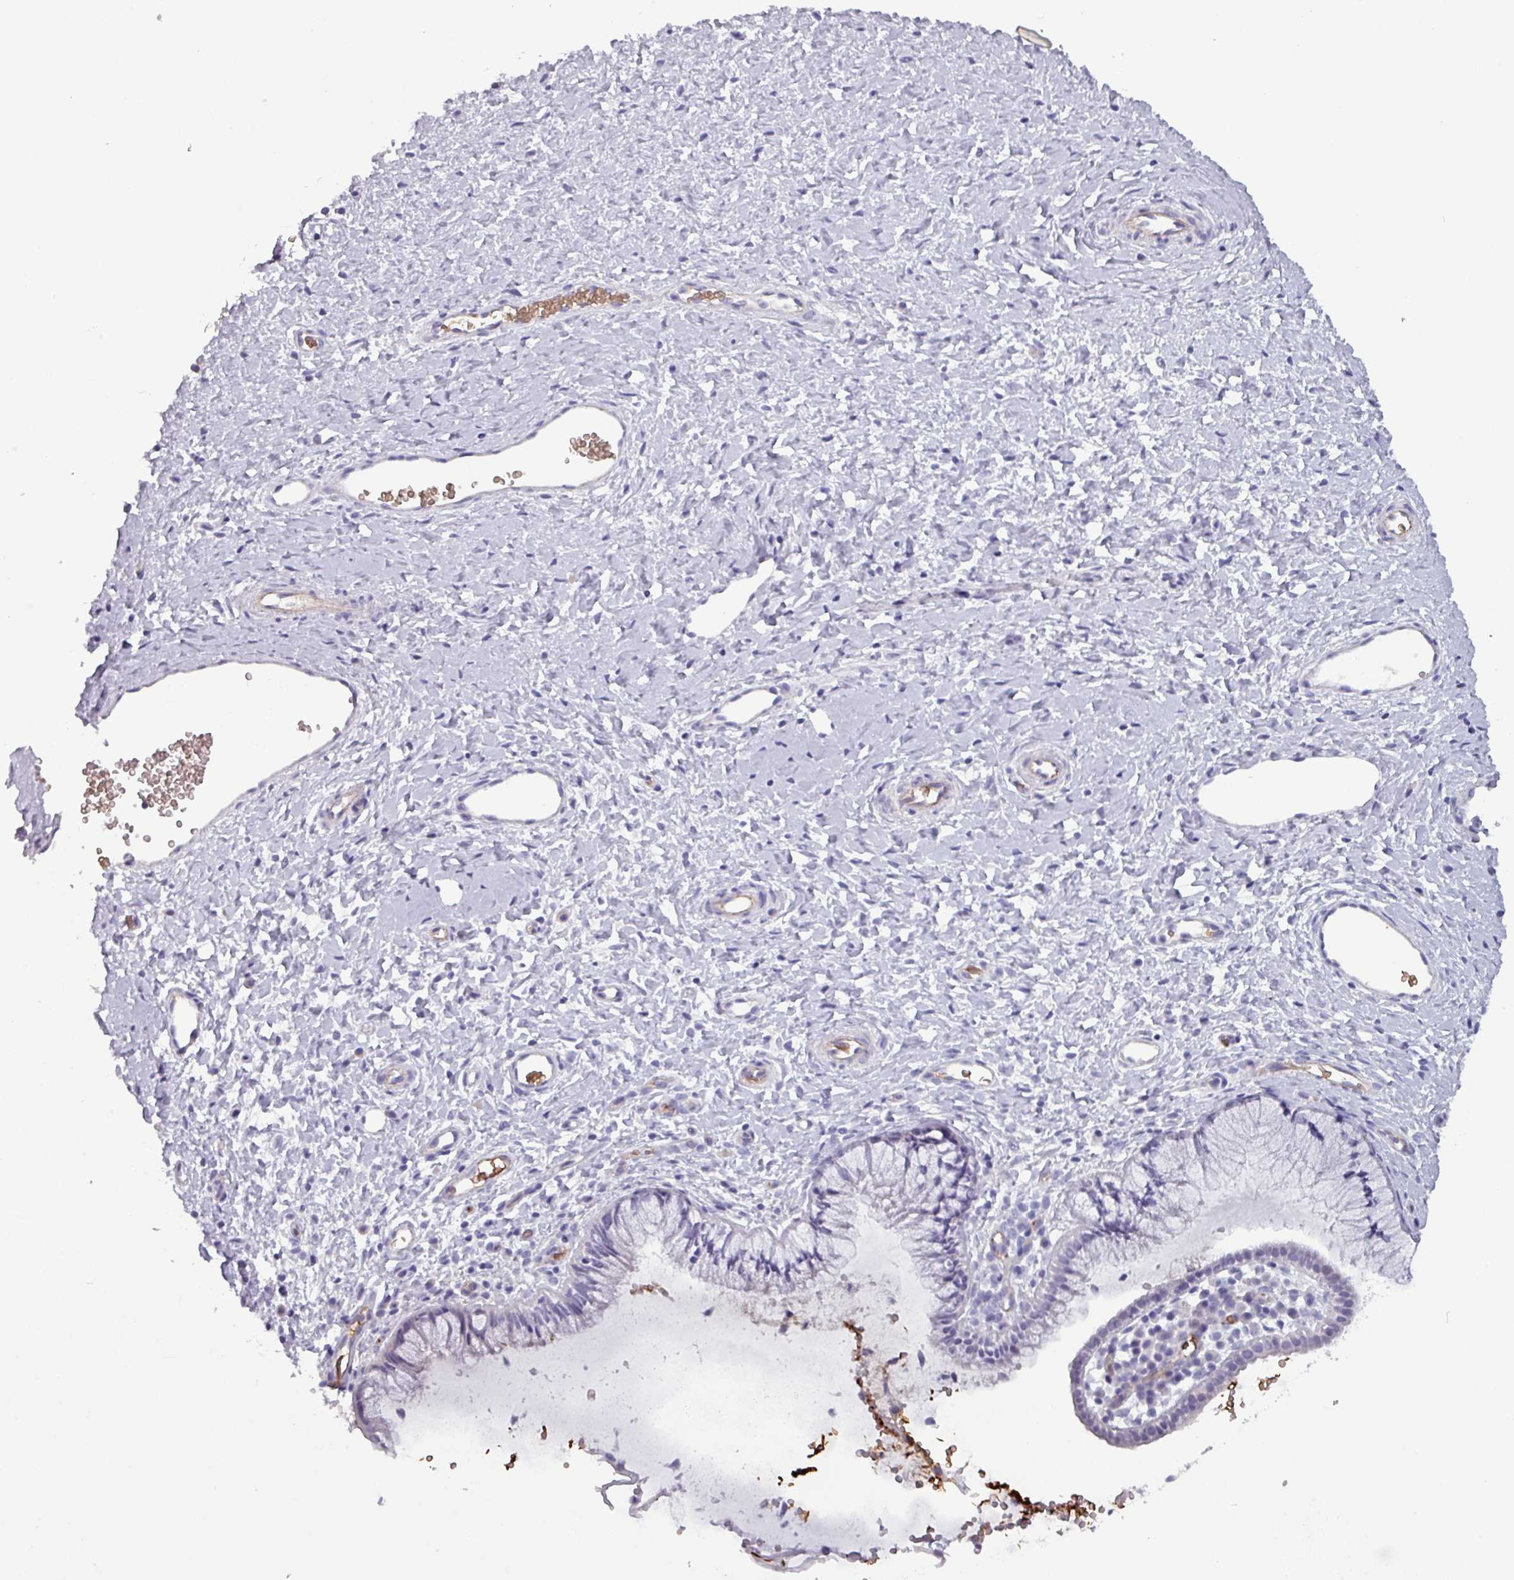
{"staining": {"intensity": "negative", "quantity": "none", "location": "none"}, "tissue": "cervix", "cell_type": "Glandular cells", "image_type": "normal", "snomed": [{"axis": "morphology", "description": "Normal tissue, NOS"}, {"axis": "topography", "description": "Cervix"}], "caption": "Cervix was stained to show a protein in brown. There is no significant staining in glandular cells. Brightfield microscopy of IHC stained with DAB (brown) and hematoxylin (blue), captured at high magnification.", "gene": "AREL1", "patient": {"sex": "female", "age": 36}}